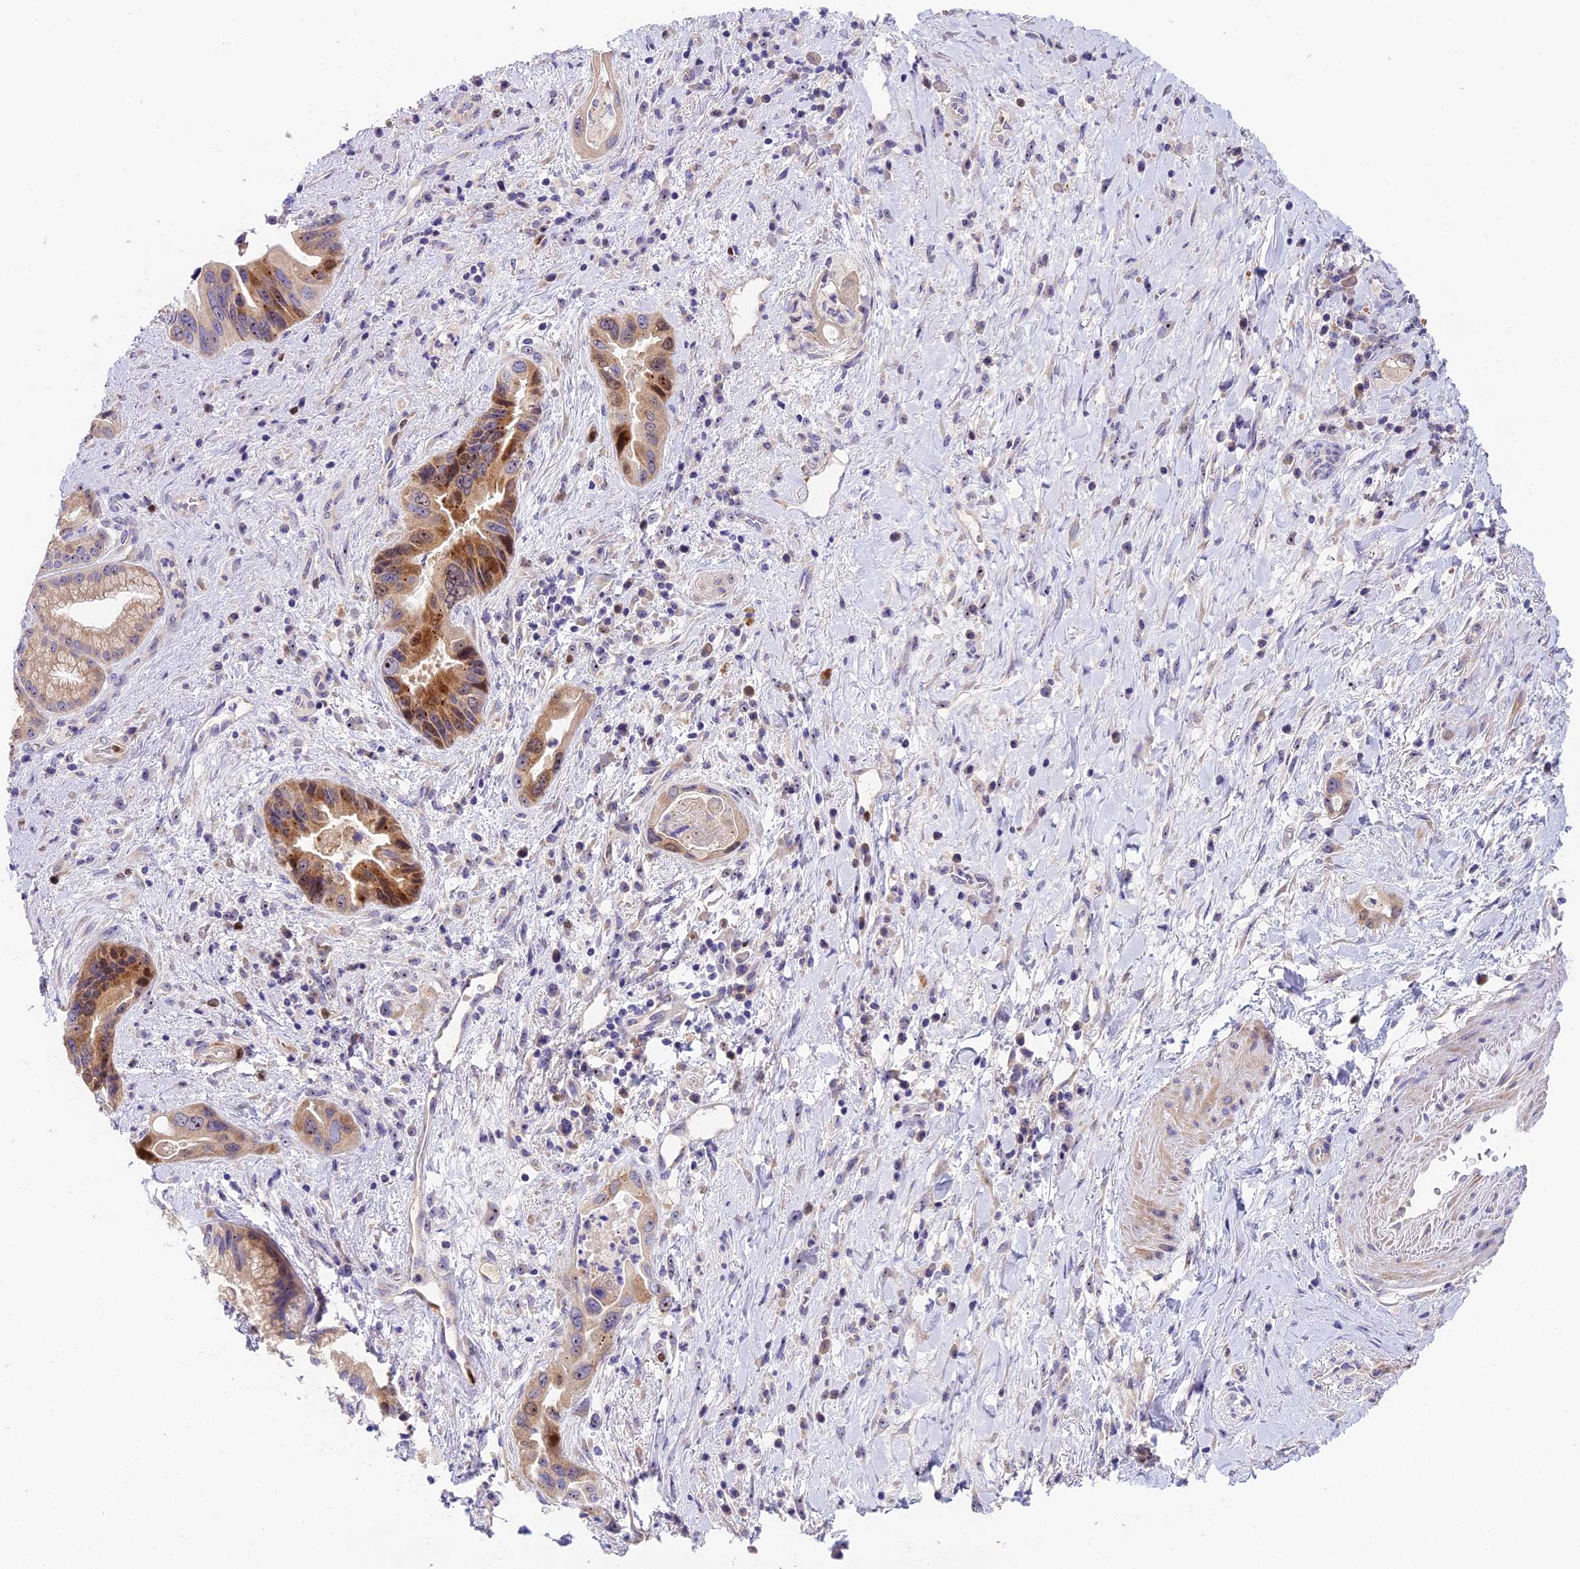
{"staining": {"intensity": "moderate", "quantity": ">75%", "location": "cytoplasmic/membranous,nuclear"}, "tissue": "pancreatic cancer", "cell_type": "Tumor cells", "image_type": "cancer", "snomed": [{"axis": "morphology", "description": "Adenocarcinoma, NOS"}, {"axis": "topography", "description": "Pancreas"}], "caption": "IHC of human pancreatic cancer exhibits medium levels of moderate cytoplasmic/membranous and nuclear positivity in approximately >75% of tumor cells.", "gene": "RAD51", "patient": {"sex": "female", "age": 77}}